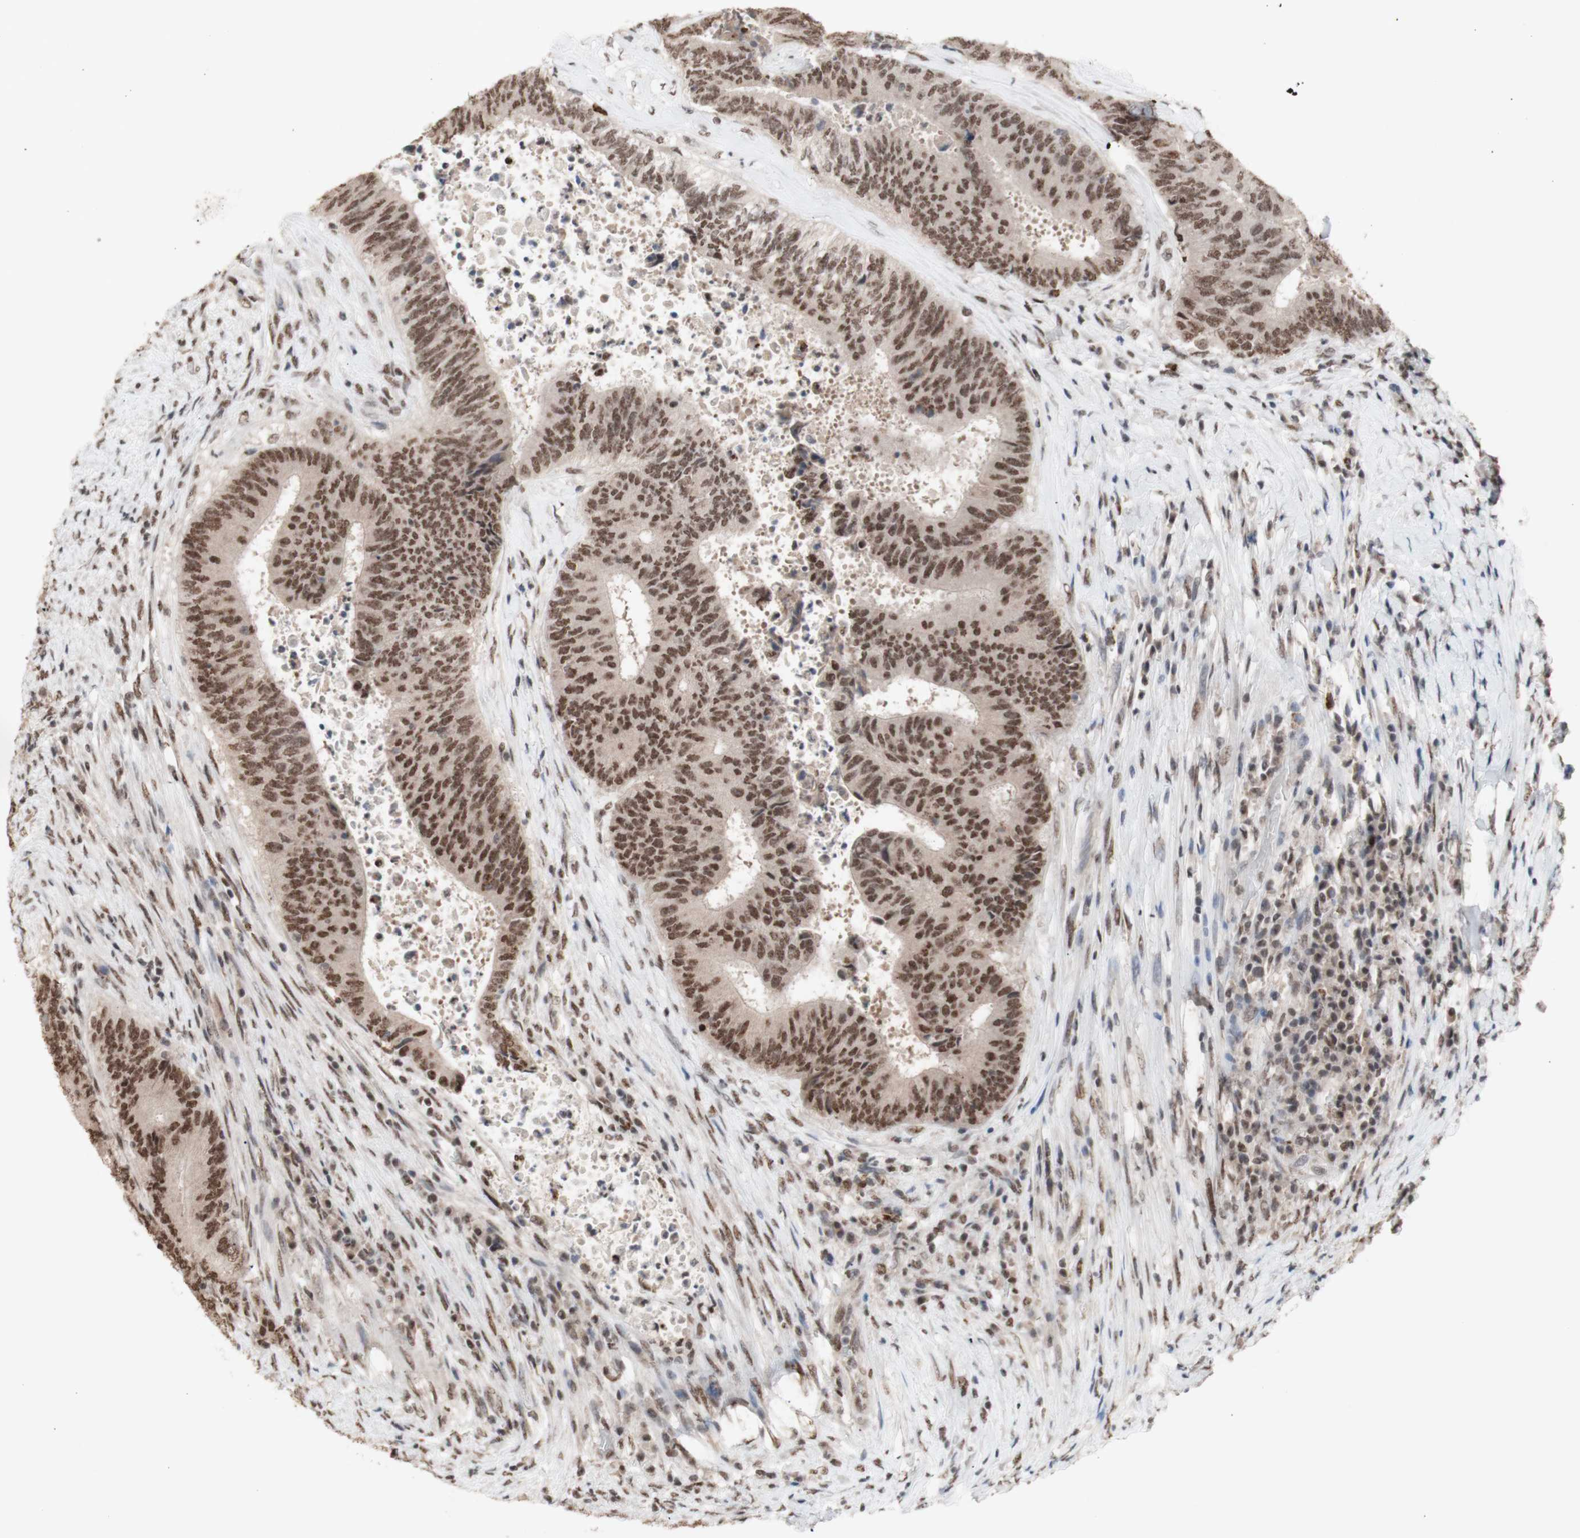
{"staining": {"intensity": "moderate", "quantity": ">75%", "location": "nuclear"}, "tissue": "colorectal cancer", "cell_type": "Tumor cells", "image_type": "cancer", "snomed": [{"axis": "morphology", "description": "Adenocarcinoma, NOS"}, {"axis": "topography", "description": "Rectum"}], "caption": "A medium amount of moderate nuclear expression is seen in about >75% of tumor cells in adenocarcinoma (colorectal) tissue.", "gene": "SFPQ", "patient": {"sex": "male", "age": 72}}